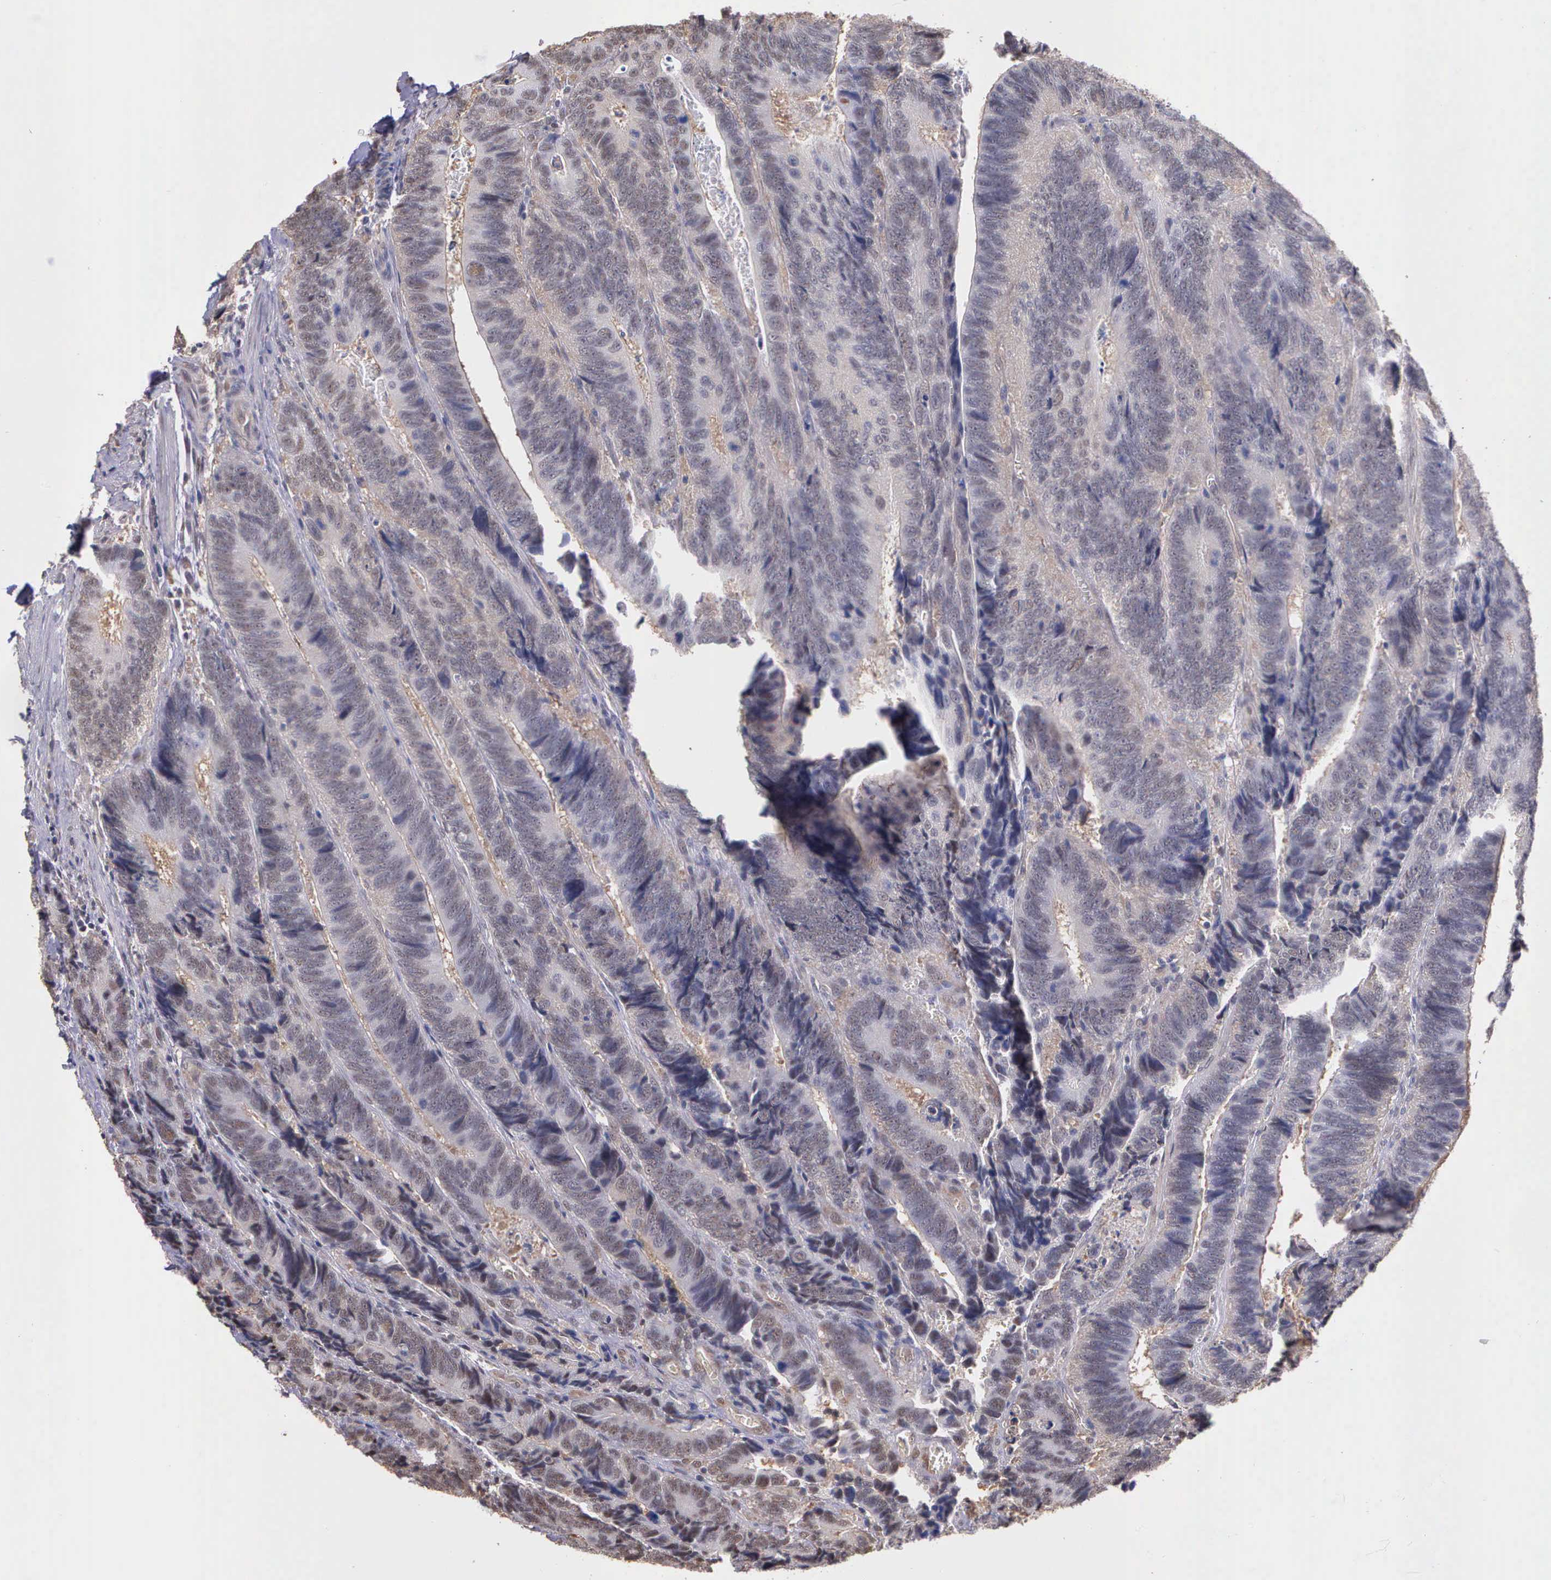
{"staining": {"intensity": "weak", "quantity": ">75%", "location": "cytoplasmic/membranous"}, "tissue": "colorectal cancer", "cell_type": "Tumor cells", "image_type": "cancer", "snomed": [{"axis": "morphology", "description": "Adenocarcinoma, NOS"}, {"axis": "topography", "description": "Colon"}], "caption": "An immunohistochemistry (IHC) image of tumor tissue is shown. Protein staining in brown shows weak cytoplasmic/membranous positivity in colorectal cancer (adenocarcinoma) within tumor cells. The staining was performed using DAB (3,3'-diaminobenzidine), with brown indicating positive protein expression. Nuclei are stained blue with hematoxylin.", "gene": "PSMC1", "patient": {"sex": "male", "age": 72}}